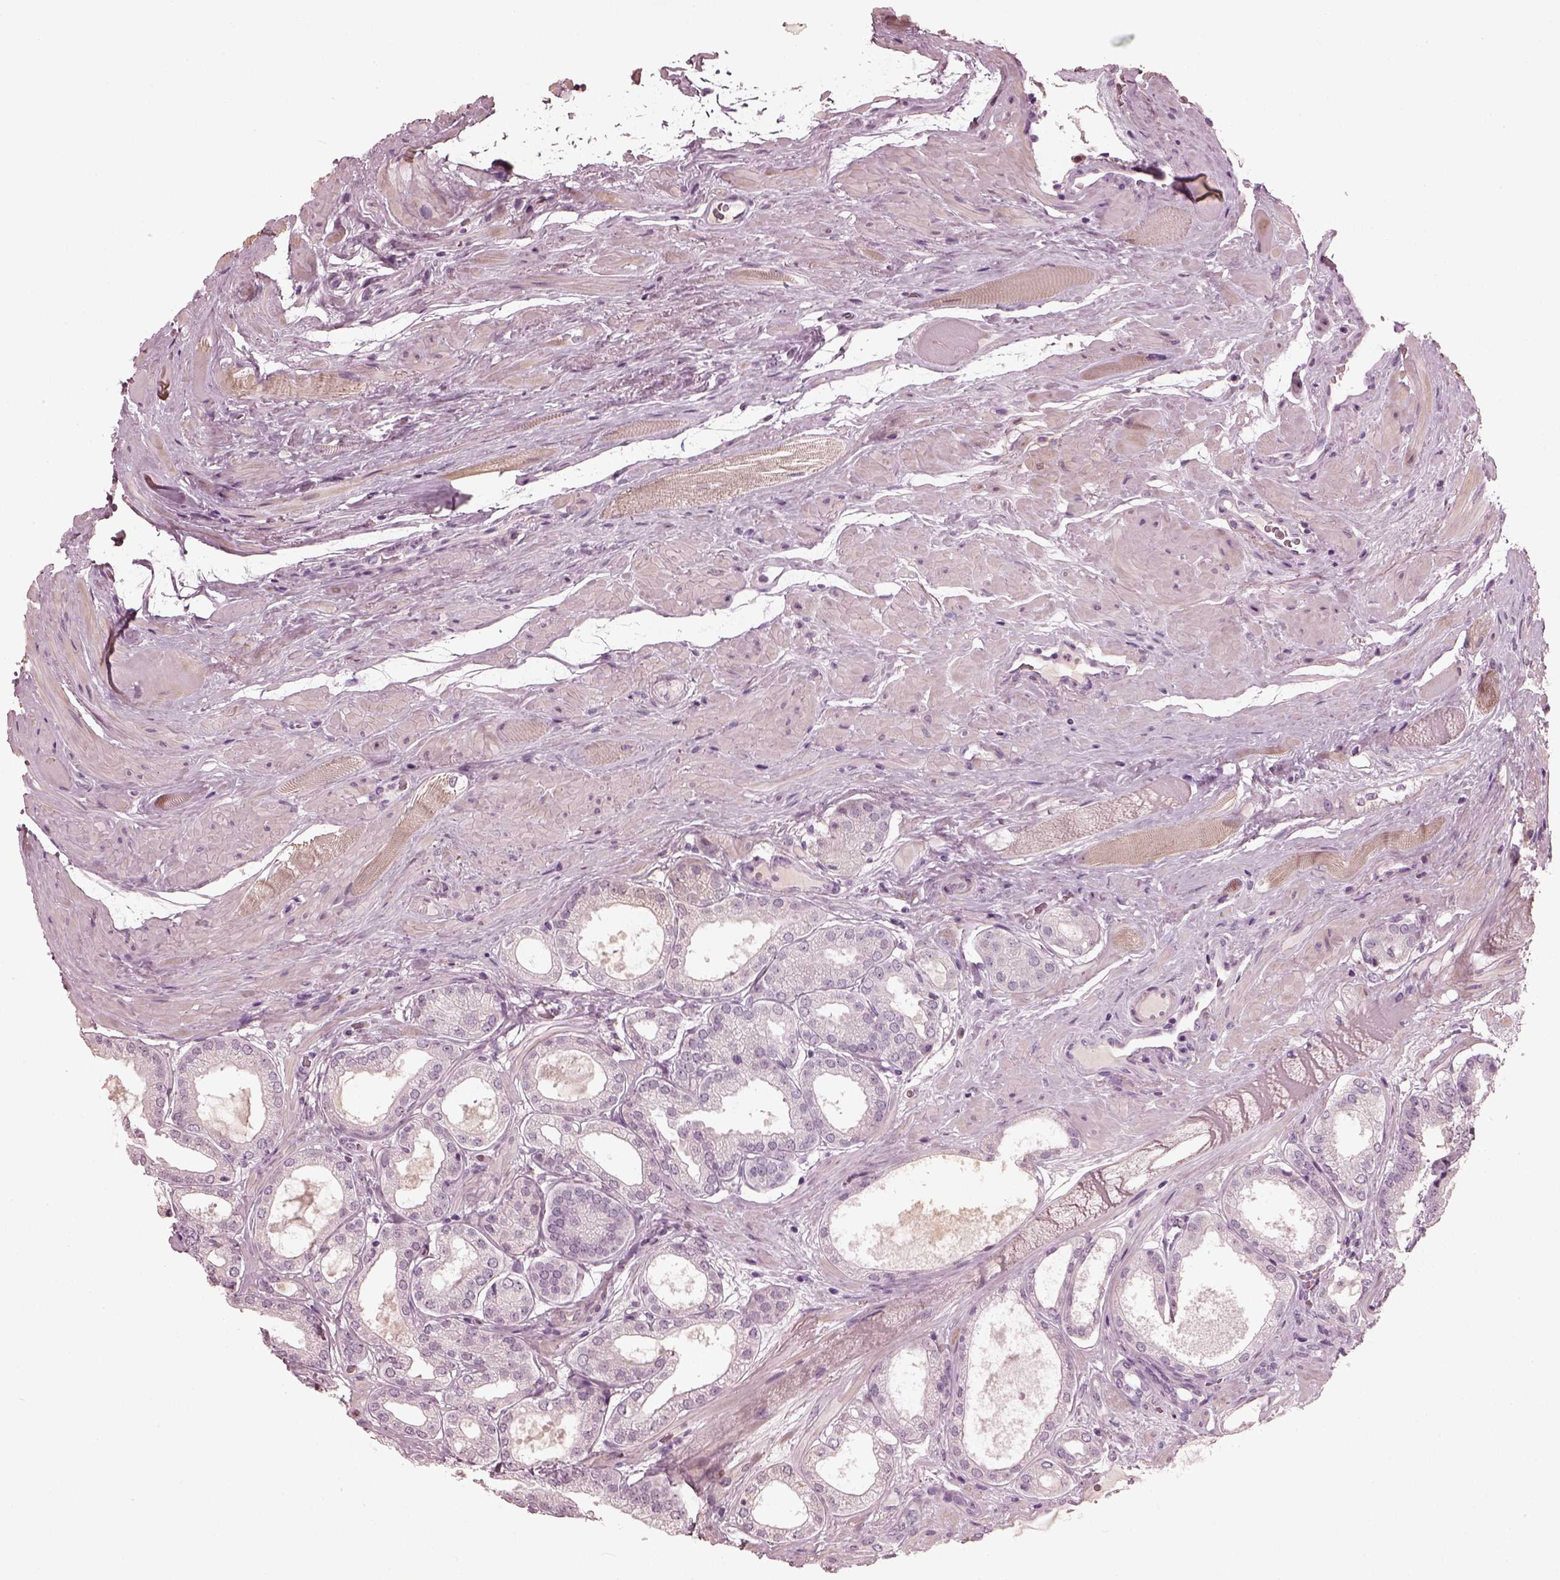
{"staining": {"intensity": "negative", "quantity": "none", "location": "none"}, "tissue": "prostate cancer", "cell_type": "Tumor cells", "image_type": "cancer", "snomed": [{"axis": "morphology", "description": "Adenocarcinoma, NOS"}, {"axis": "topography", "description": "Prostate"}], "caption": "The micrograph reveals no significant positivity in tumor cells of prostate adenocarcinoma.", "gene": "OPTC", "patient": {"sex": "male", "age": 63}}